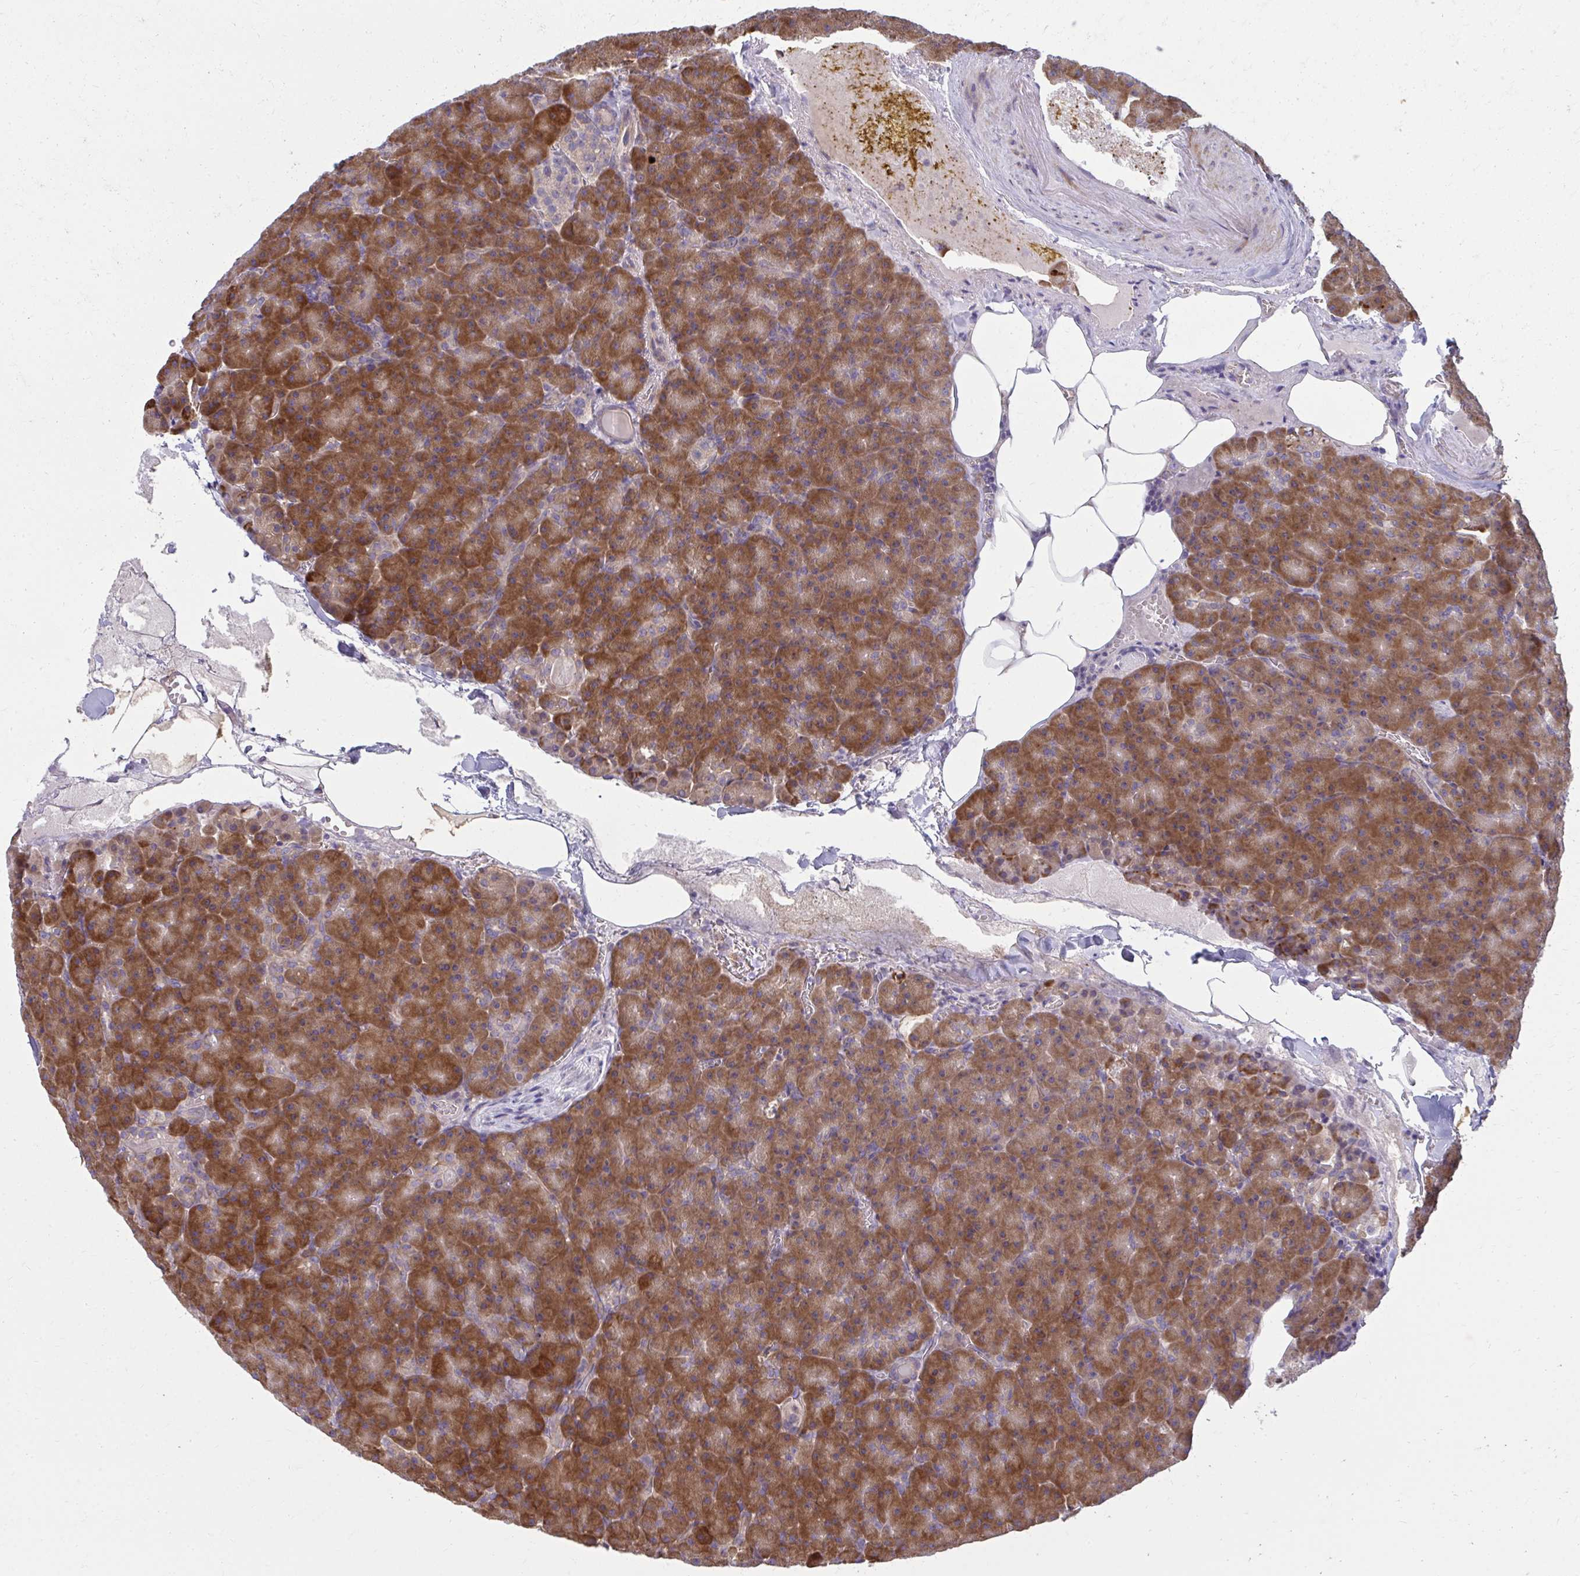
{"staining": {"intensity": "strong", "quantity": ">75%", "location": "cytoplasmic/membranous"}, "tissue": "pancreas", "cell_type": "Exocrine glandular cells", "image_type": "normal", "snomed": [{"axis": "morphology", "description": "Normal tissue, NOS"}, {"axis": "topography", "description": "Pancreas"}], "caption": "This image exhibits IHC staining of normal pancreas, with high strong cytoplasmic/membranous expression in about >75% of exocrine glandular cells.", "gene": "CEMP1", "patient": {"sex": "female", "age": 74}}